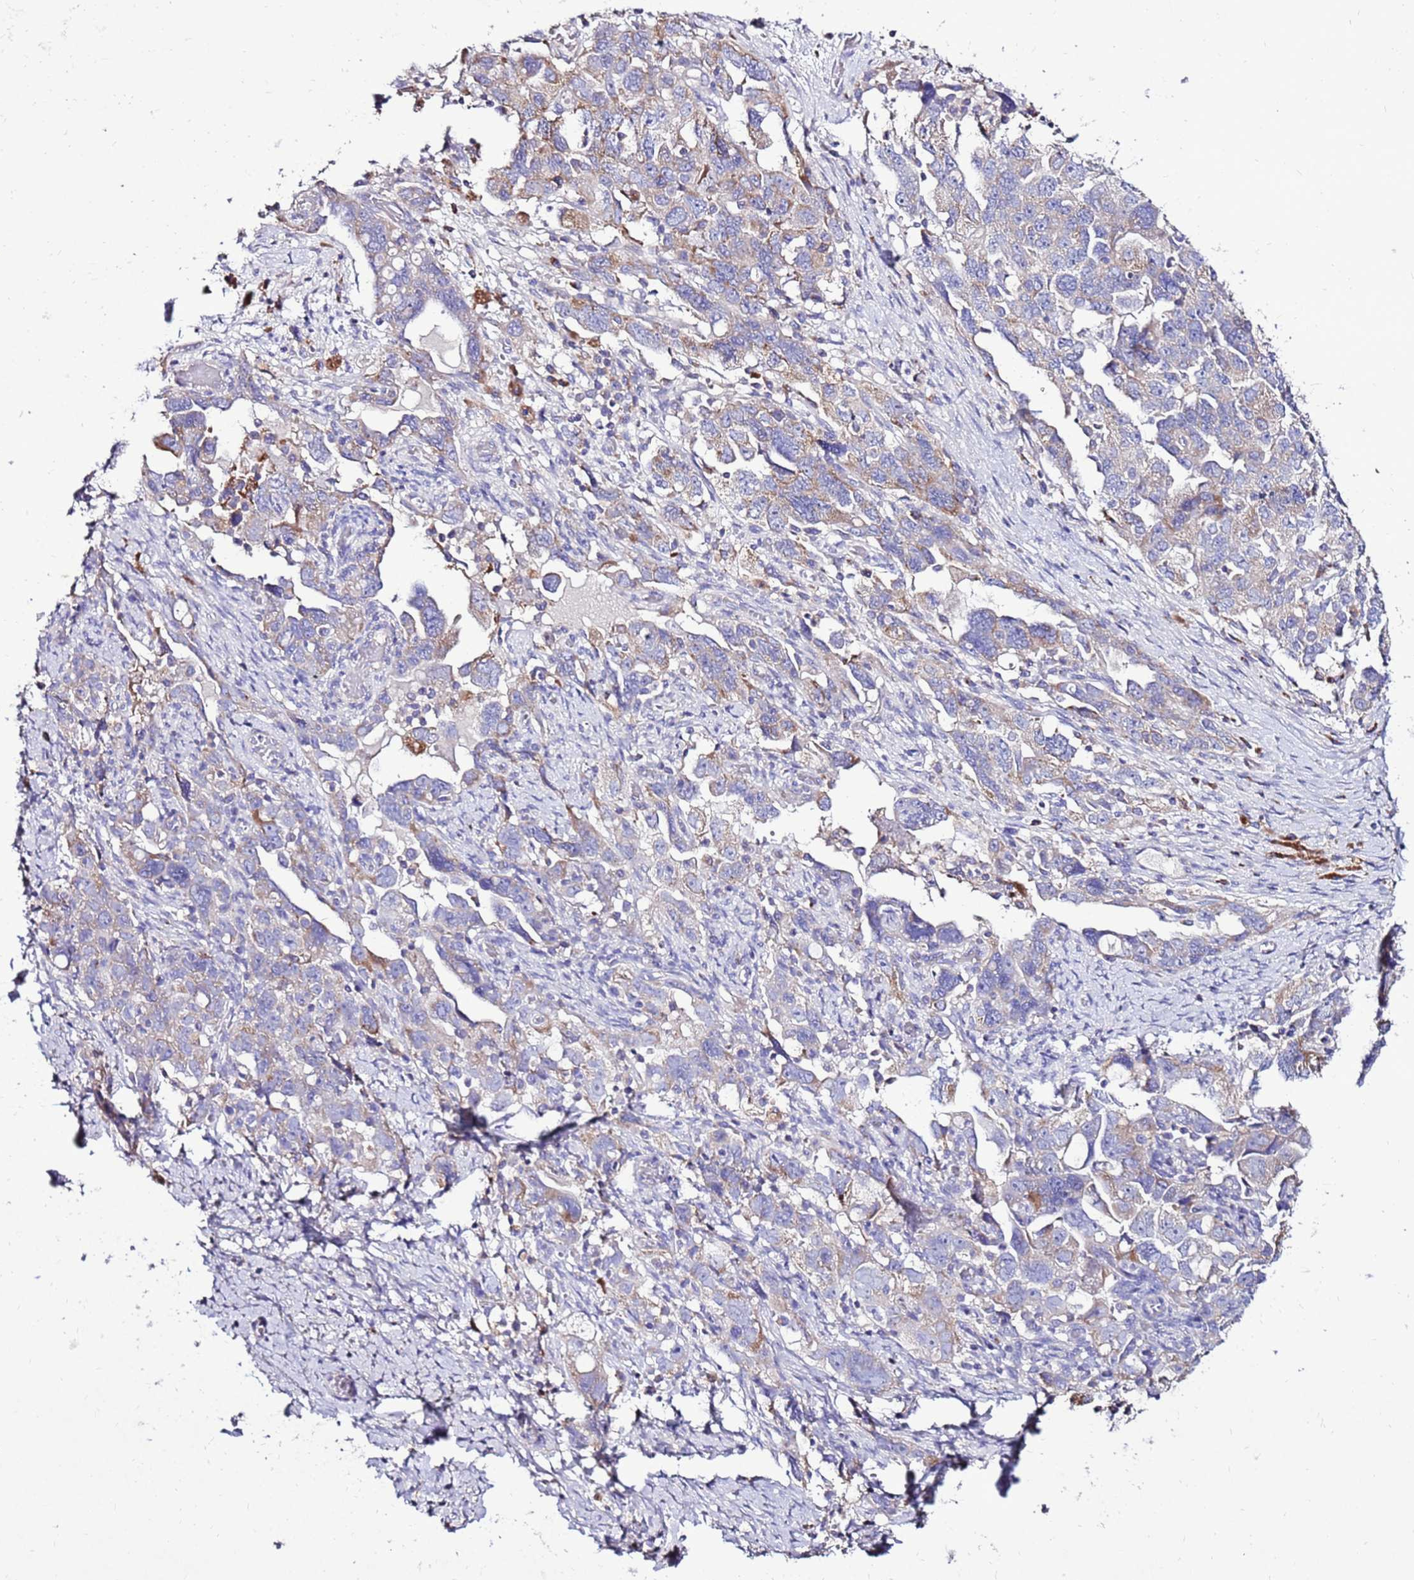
{"staining": {"intensity": "moderate", "quantity": "<25%", "location": "cytoplasmic/membranous"}, "tissue": "ovarian cancer", "cell_type": "Tumor cells", "image_type": "cancer", "snomed": [{"axis": "morphology", "description": "Carcinoma, NOS"}, {"axis": "morphology", "description": "Cystadenocarcinoma, serous, NOS"}, {"axis": "topography", "description": "Ovary"}], "caption": "About <25% of tumor cells in human carcinoma (ovarian) exhibit moderate cytoplasmic/membranous protein expression as visualized by brown immunohistochemical staining.", "gene": "TMEM106C", "patient": {"sex": "female", "age": 69}}